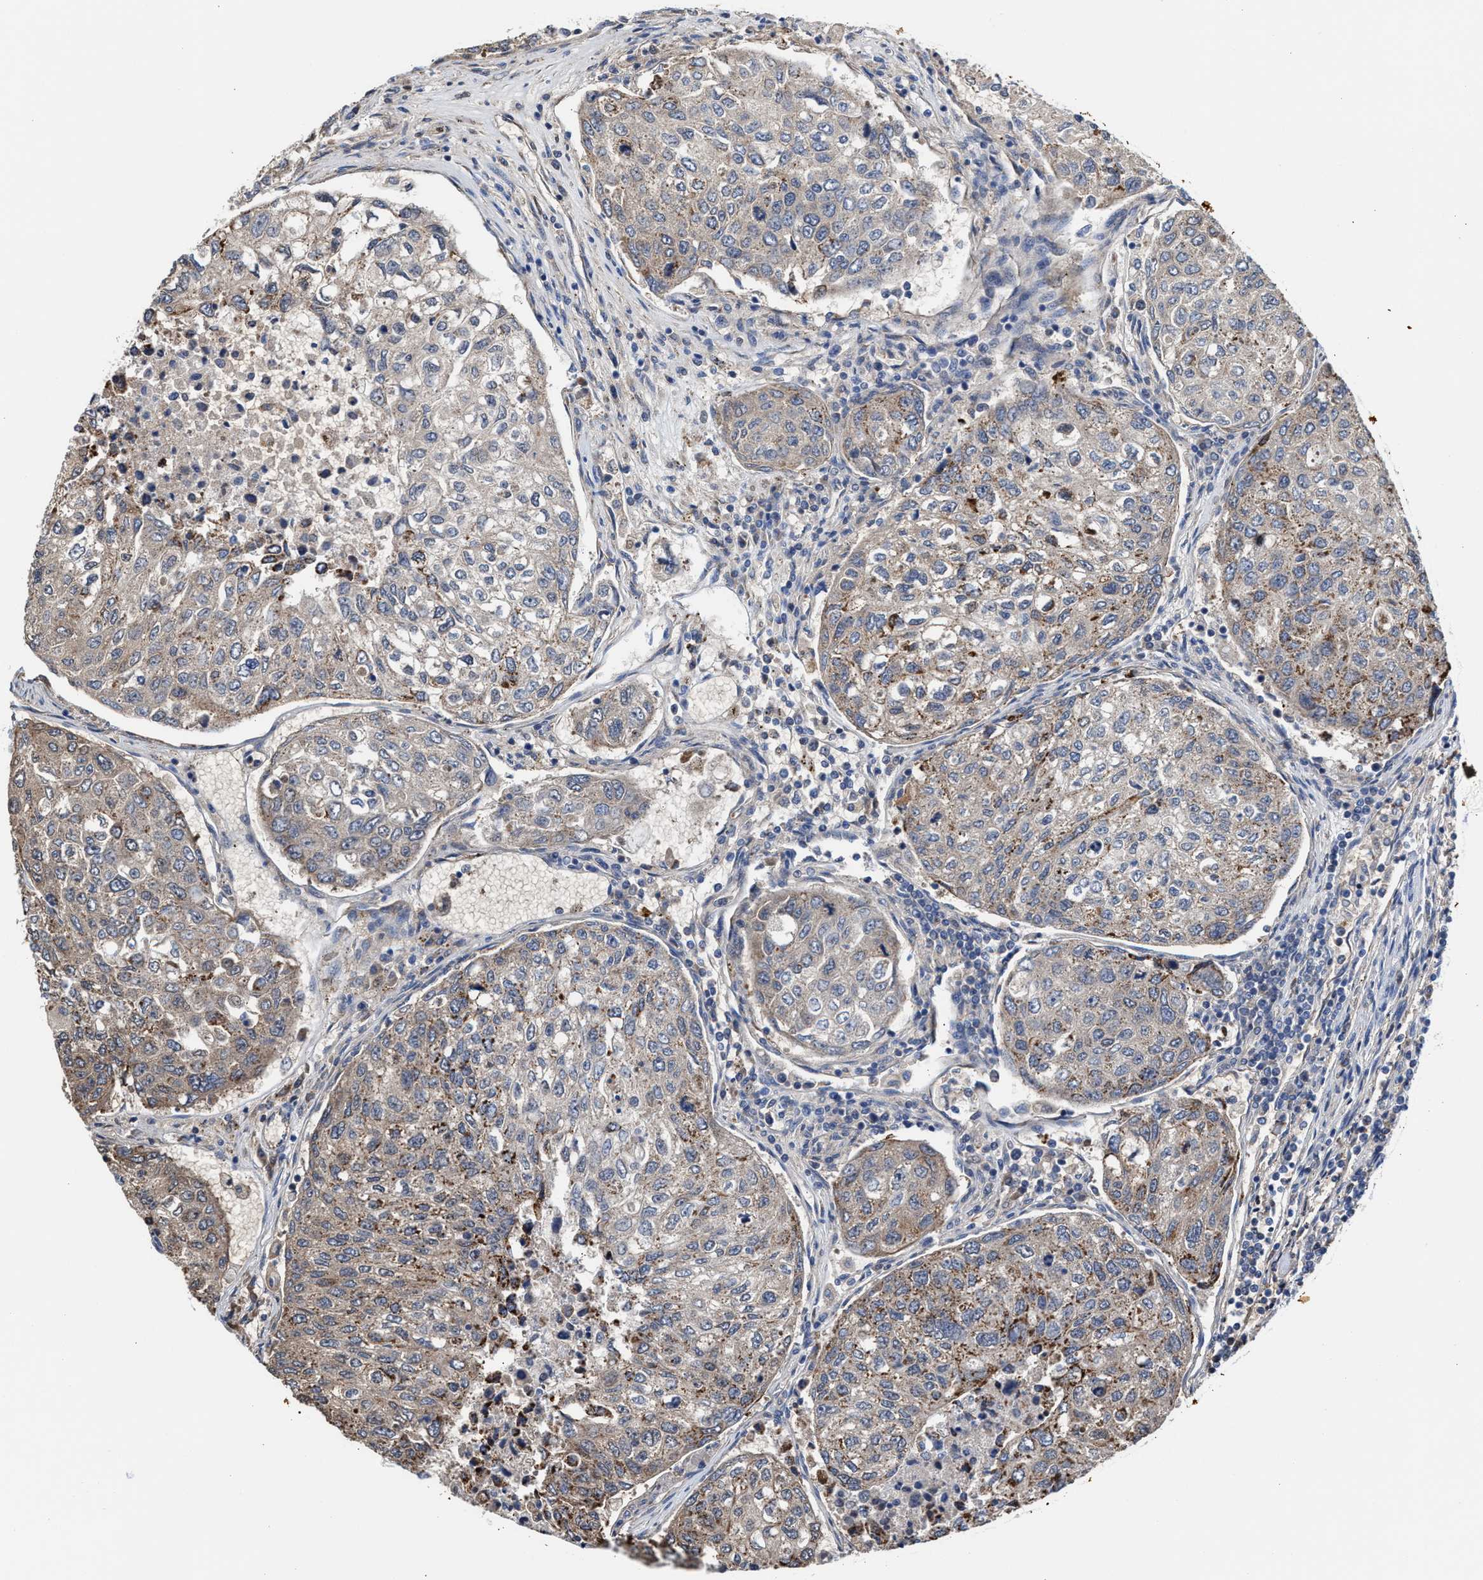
{"staining": {"intensity": "weak", "quantity": "25%-75%", "location": "cytoplasmic/membranous"}, "tissue": "urothelial cancer", "cell_type": "Tumor cells", "image_type": "cancer", "snomed": [{"axis": "morphology", "description": "Urothelial carcinoma, High grade"}, {"axis": "topography", "description": "Lymph node"}, {"axis": "topography", "description": "Urinary bladder"}], "caption": "Immunohistochemical staining of human urothelial cancer displays weak cytoplasmic/membranous protein expression in about 25%-75% of tumor cells. (IHC, brightfield microscopy, high magnification).", "gene": "MECR", "patient": {"sex": "male", "age": 51}}